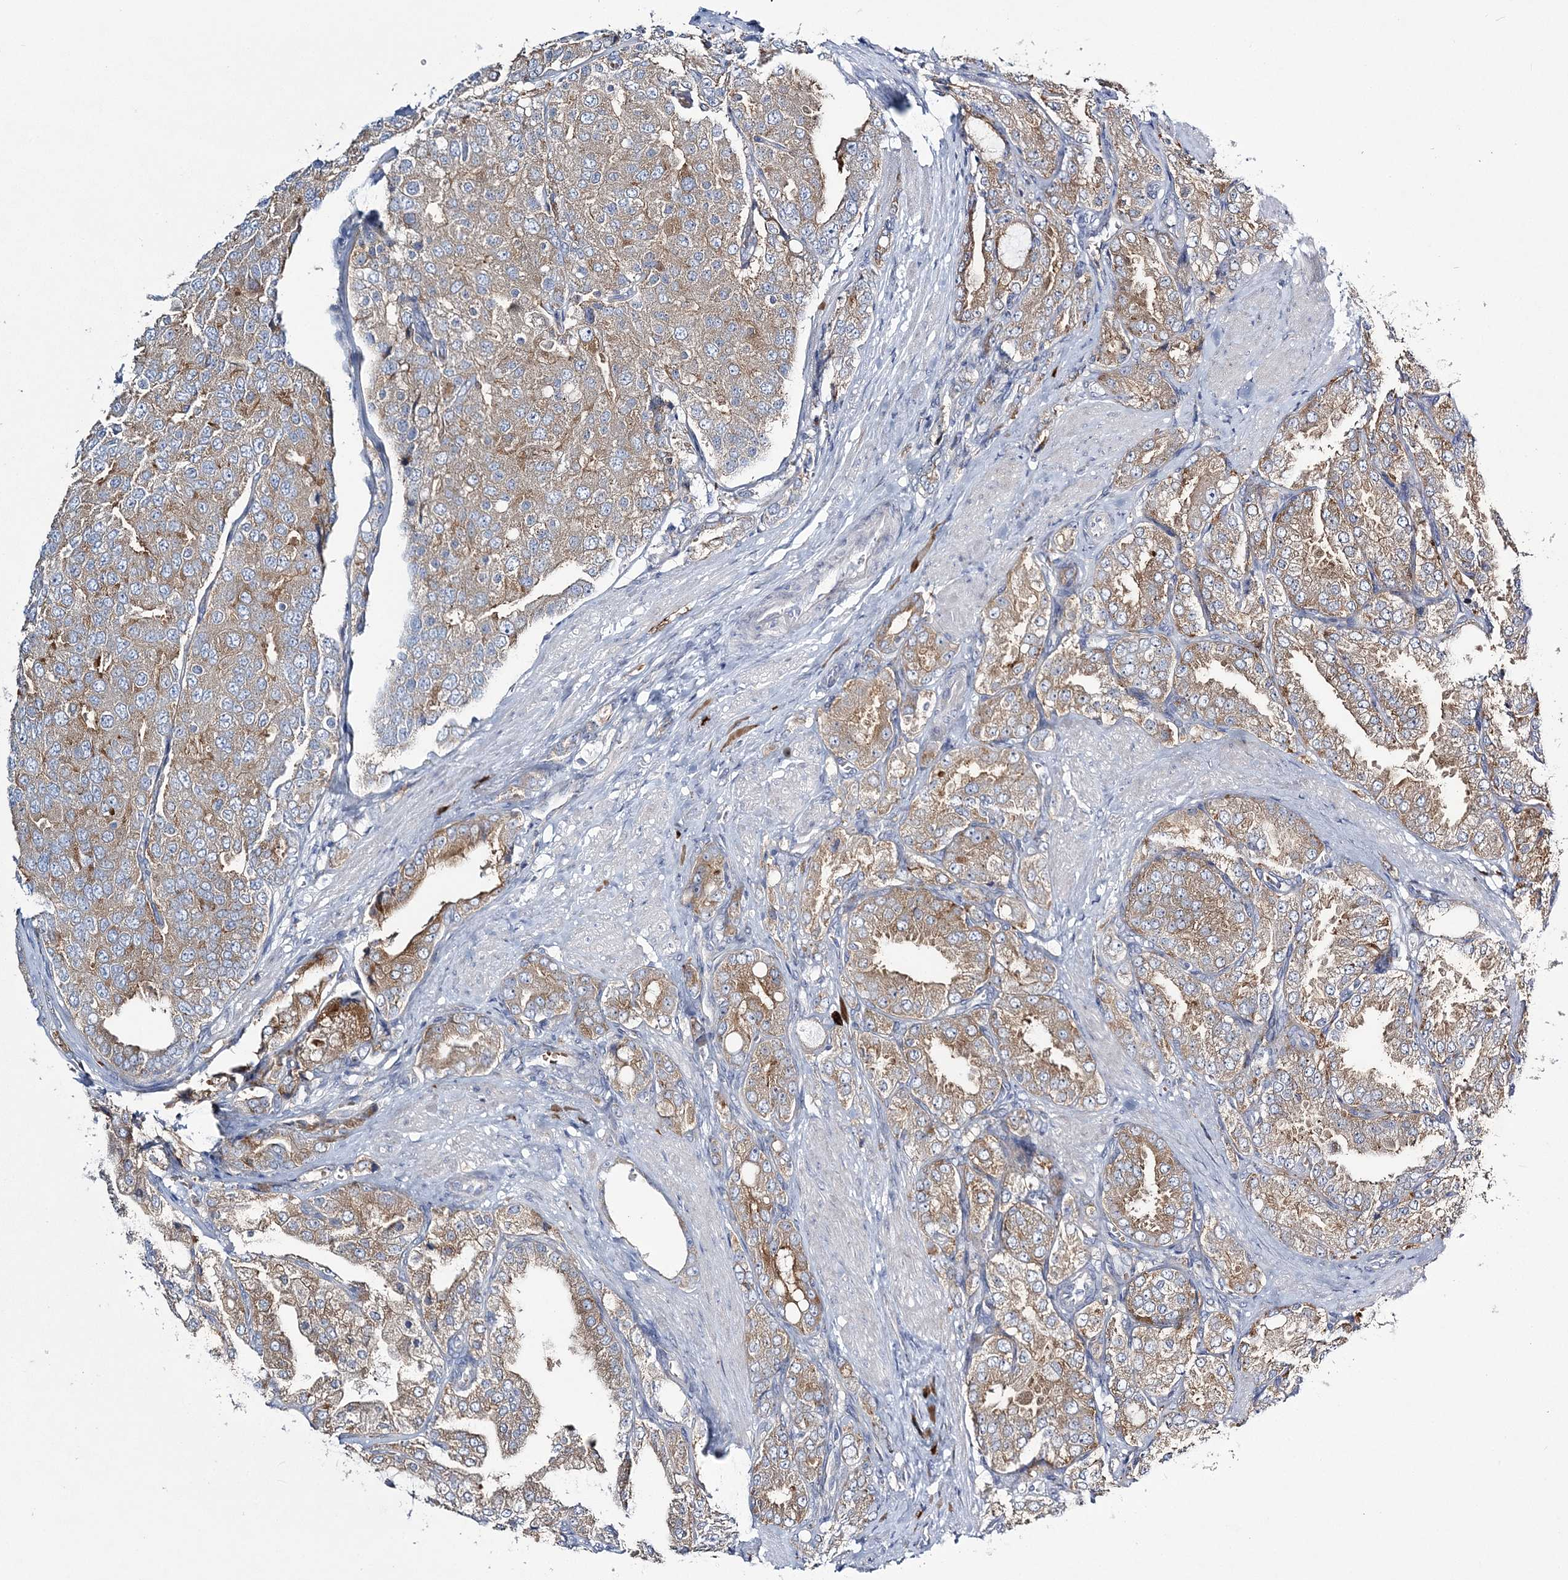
{"staining": {"intensity": "weak", "quantity": "25%-75%", "location": "cytoplasmic/membranous"}, "tissue": "prostate cancer", "cell_type": "Tumor cells", "image_type": "cancer", "snomed": [{"axis": "morphology", "description": "Adenocarcinoma, High grade"}, {"axis": "topography", "description": "Prostate"}], "caption": "Immunohistochemistry image of neoplastic tissue: adenocarcinoma (high-grade) (prostate) stained using immunohistochemistry (IHC) shows low levels of weak protein expression localized specifically in the cytoplasmic/membranous of tumor cells, appearing as a cytoplasmic/membranous brown color.", "gene": "ATP11B", "patient": {"sex": "male", "age": 50}}